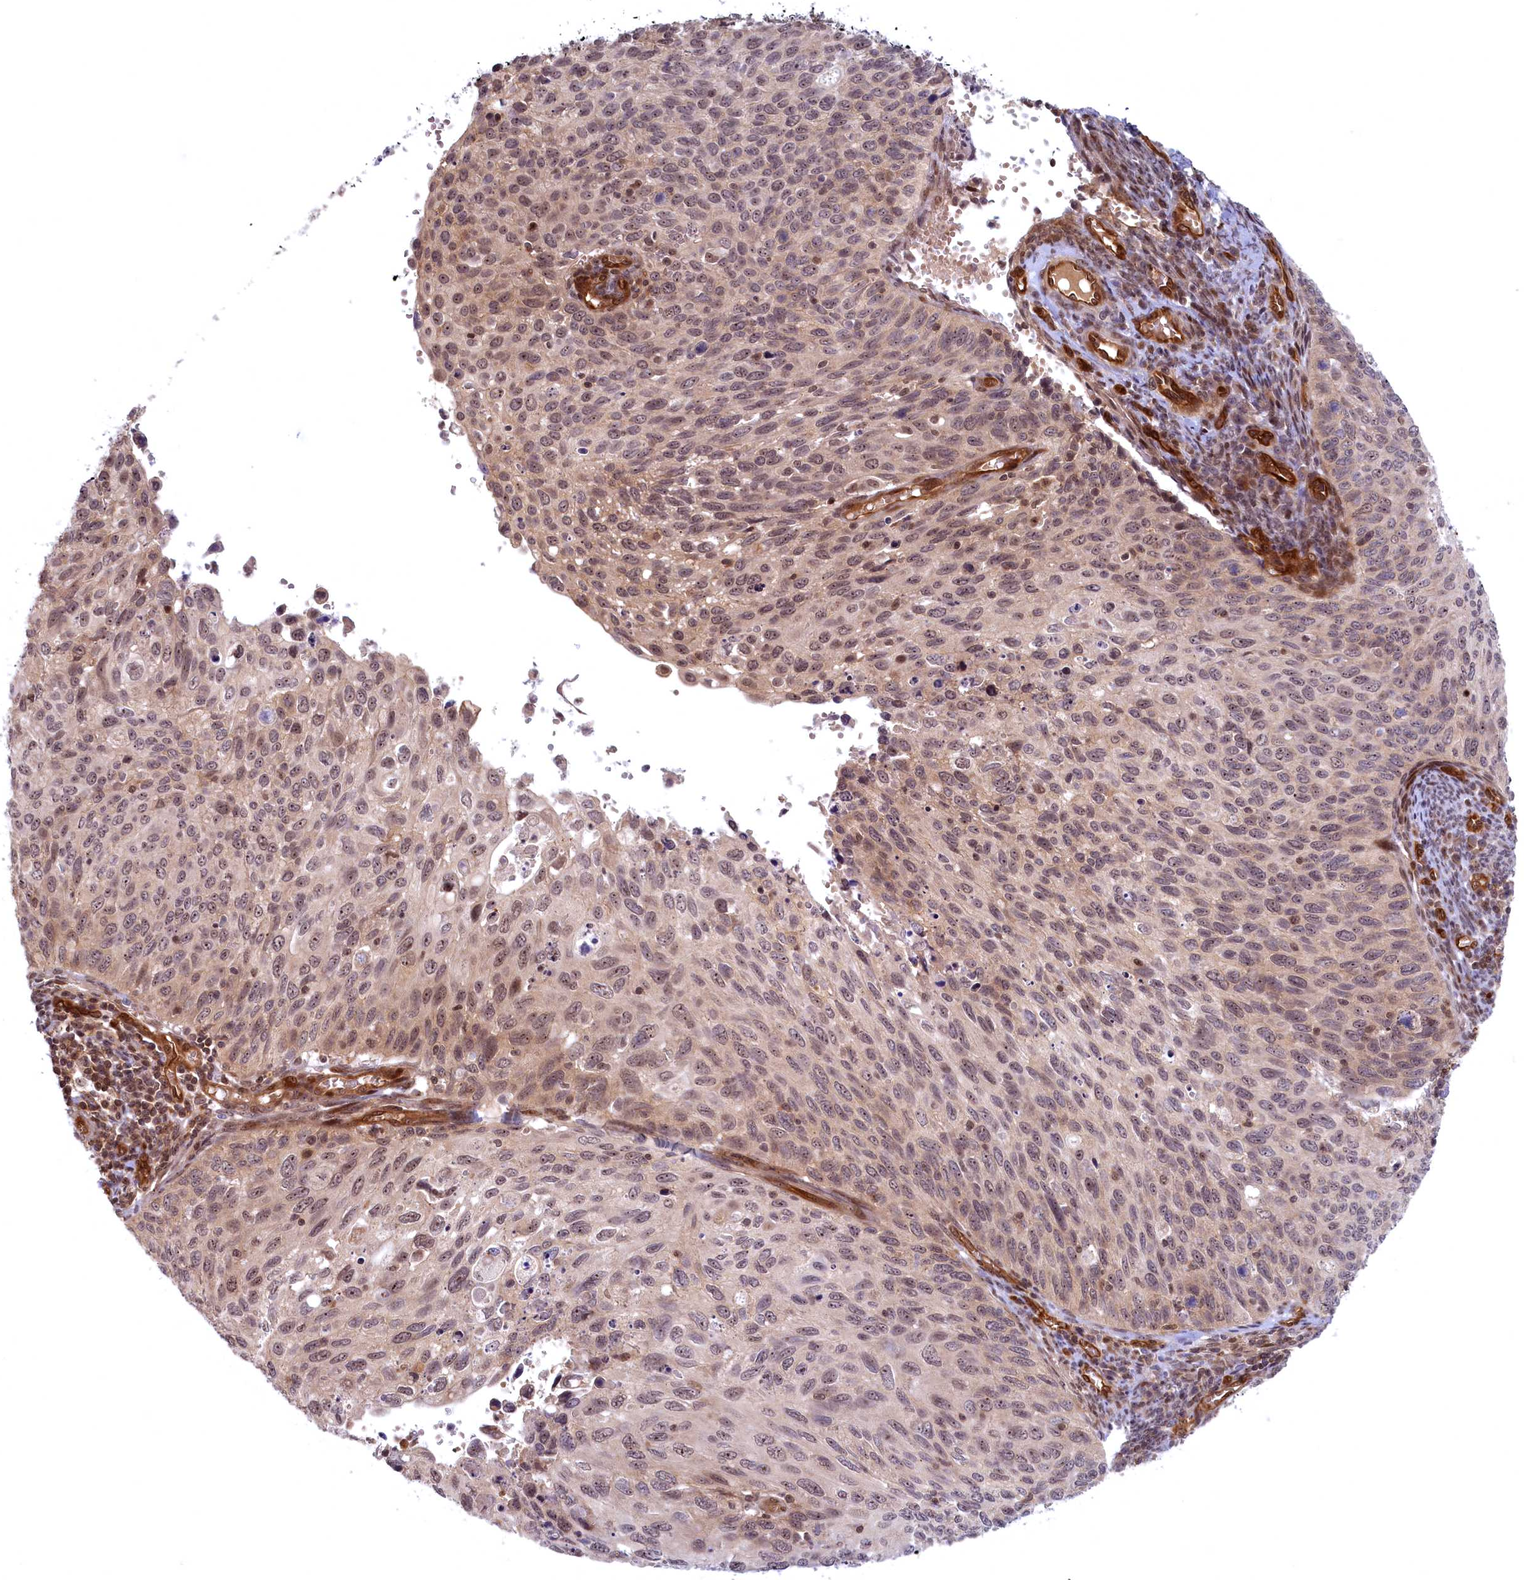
{"staining": {"intensity": "weak", "quantity": "25%-75%", "location": "nuclear"}, "tissue": "cervical cancer", "cell_type": "Tumor cells", "image_type": "cancer", "snomed": [{"axis": "morphology", "description": "Squamous cell carcinoma, NOS"}, {"axis": "topography", "description": "Cervix"}], "caption": "A histopathology image of cervical cancer stained for a protein demonstrates weak nuclear brown staining in tumor cells. (DAB (3,3'-diaminobenzidine) IHC, brown staining for protein, blue staining for nuclei).", "gene": "SNRK", "patient": {"sex": "female", "age": 70}}